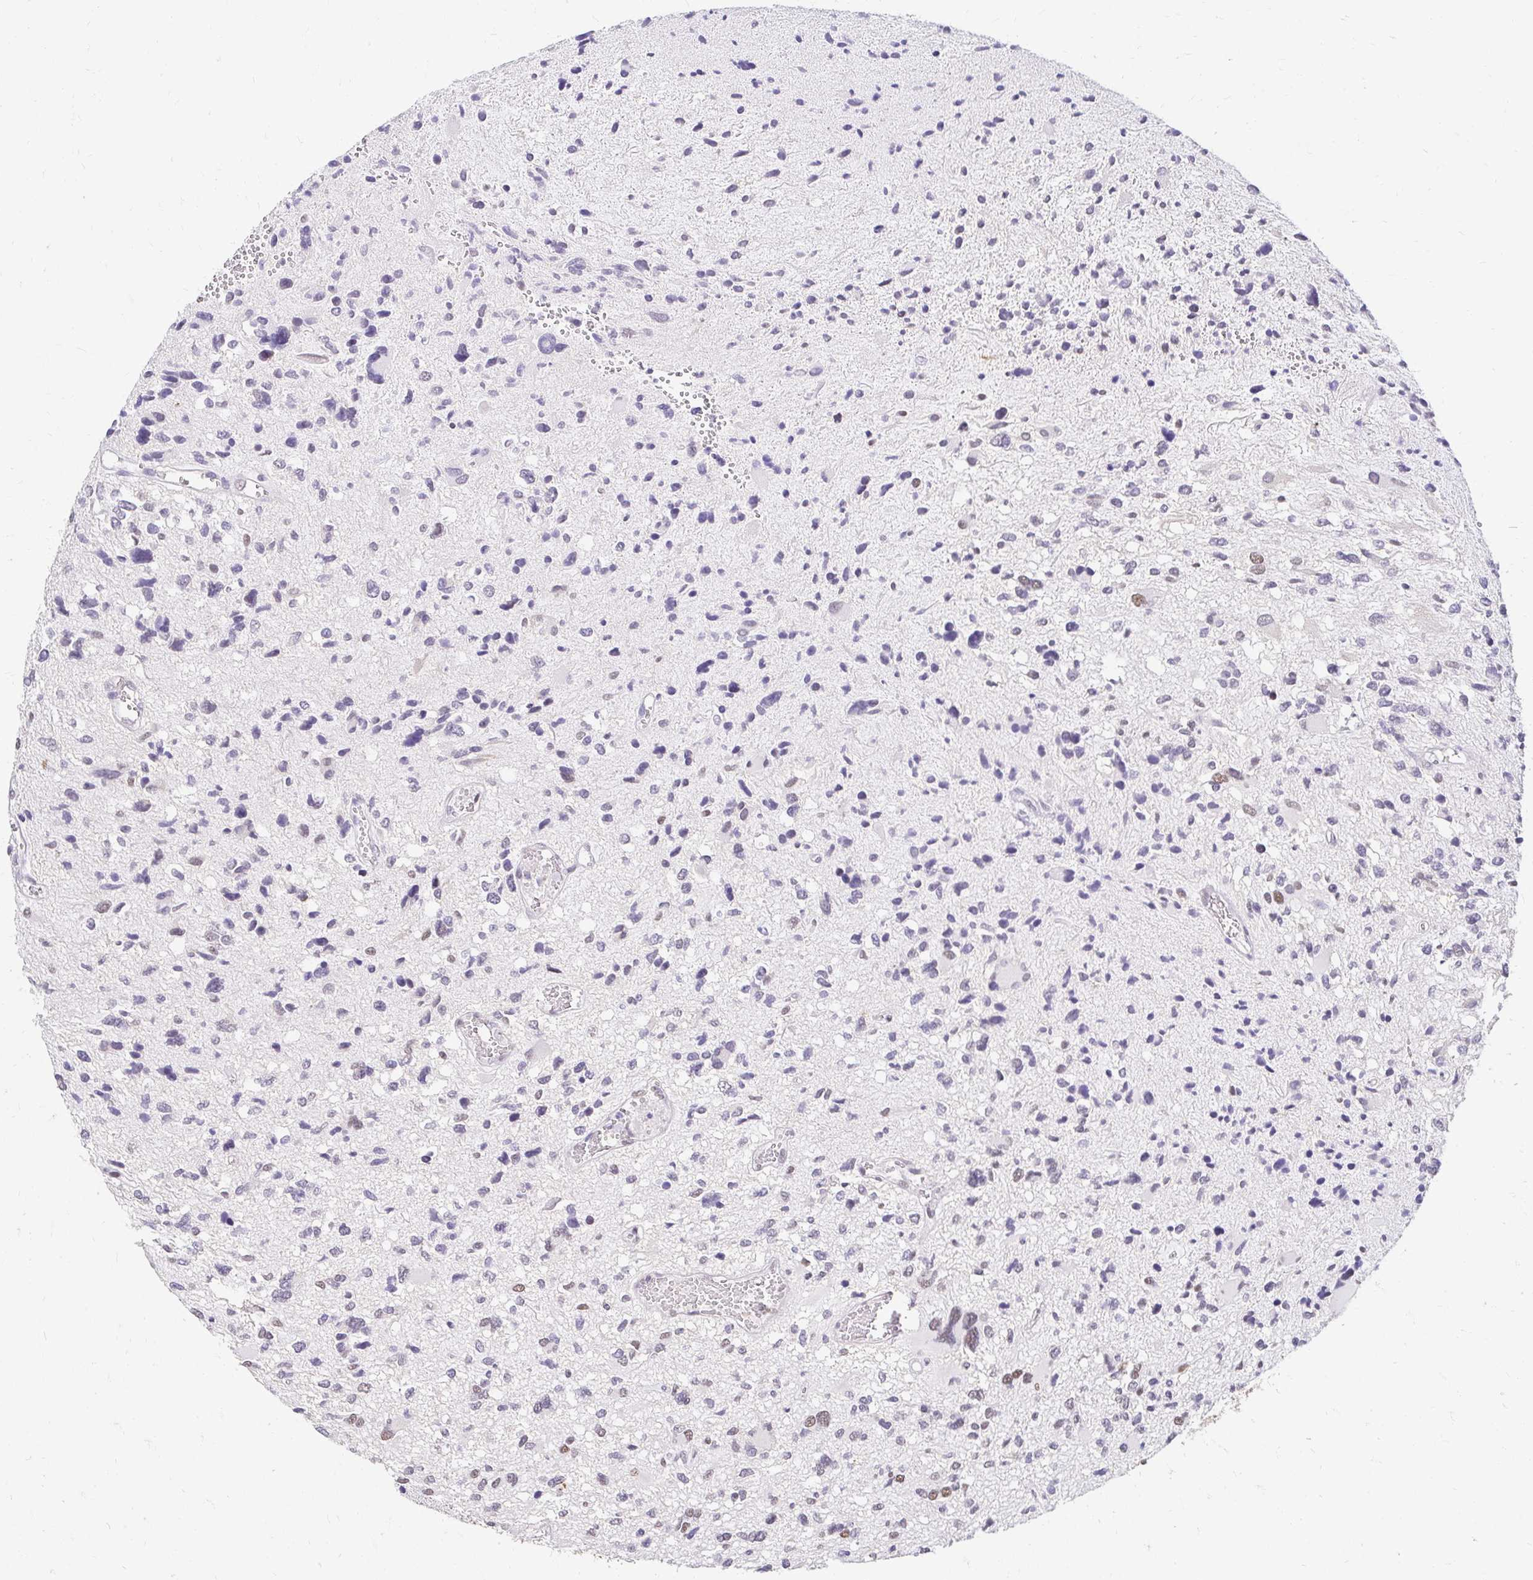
{"staining": {"intensity": "moderate", "quantity": "<25%", "location": "nuclear"}, "tissue": "glioma", "cell_type": "Tumor cells", "image_type": "cancer", "snomed": [{"axis": "morphology", "description": "Glioma, malignant, High grade"}, {"axis": "topography", "description": "Brain"}], "caption": "Protein analysis of malignant glioma (high-grade) tissue demonstrates moderate nuclear expression in approximately <25% of tumor cells.", "gene": "RIMS4", "patient": {"sex": "female", "age": 11}}